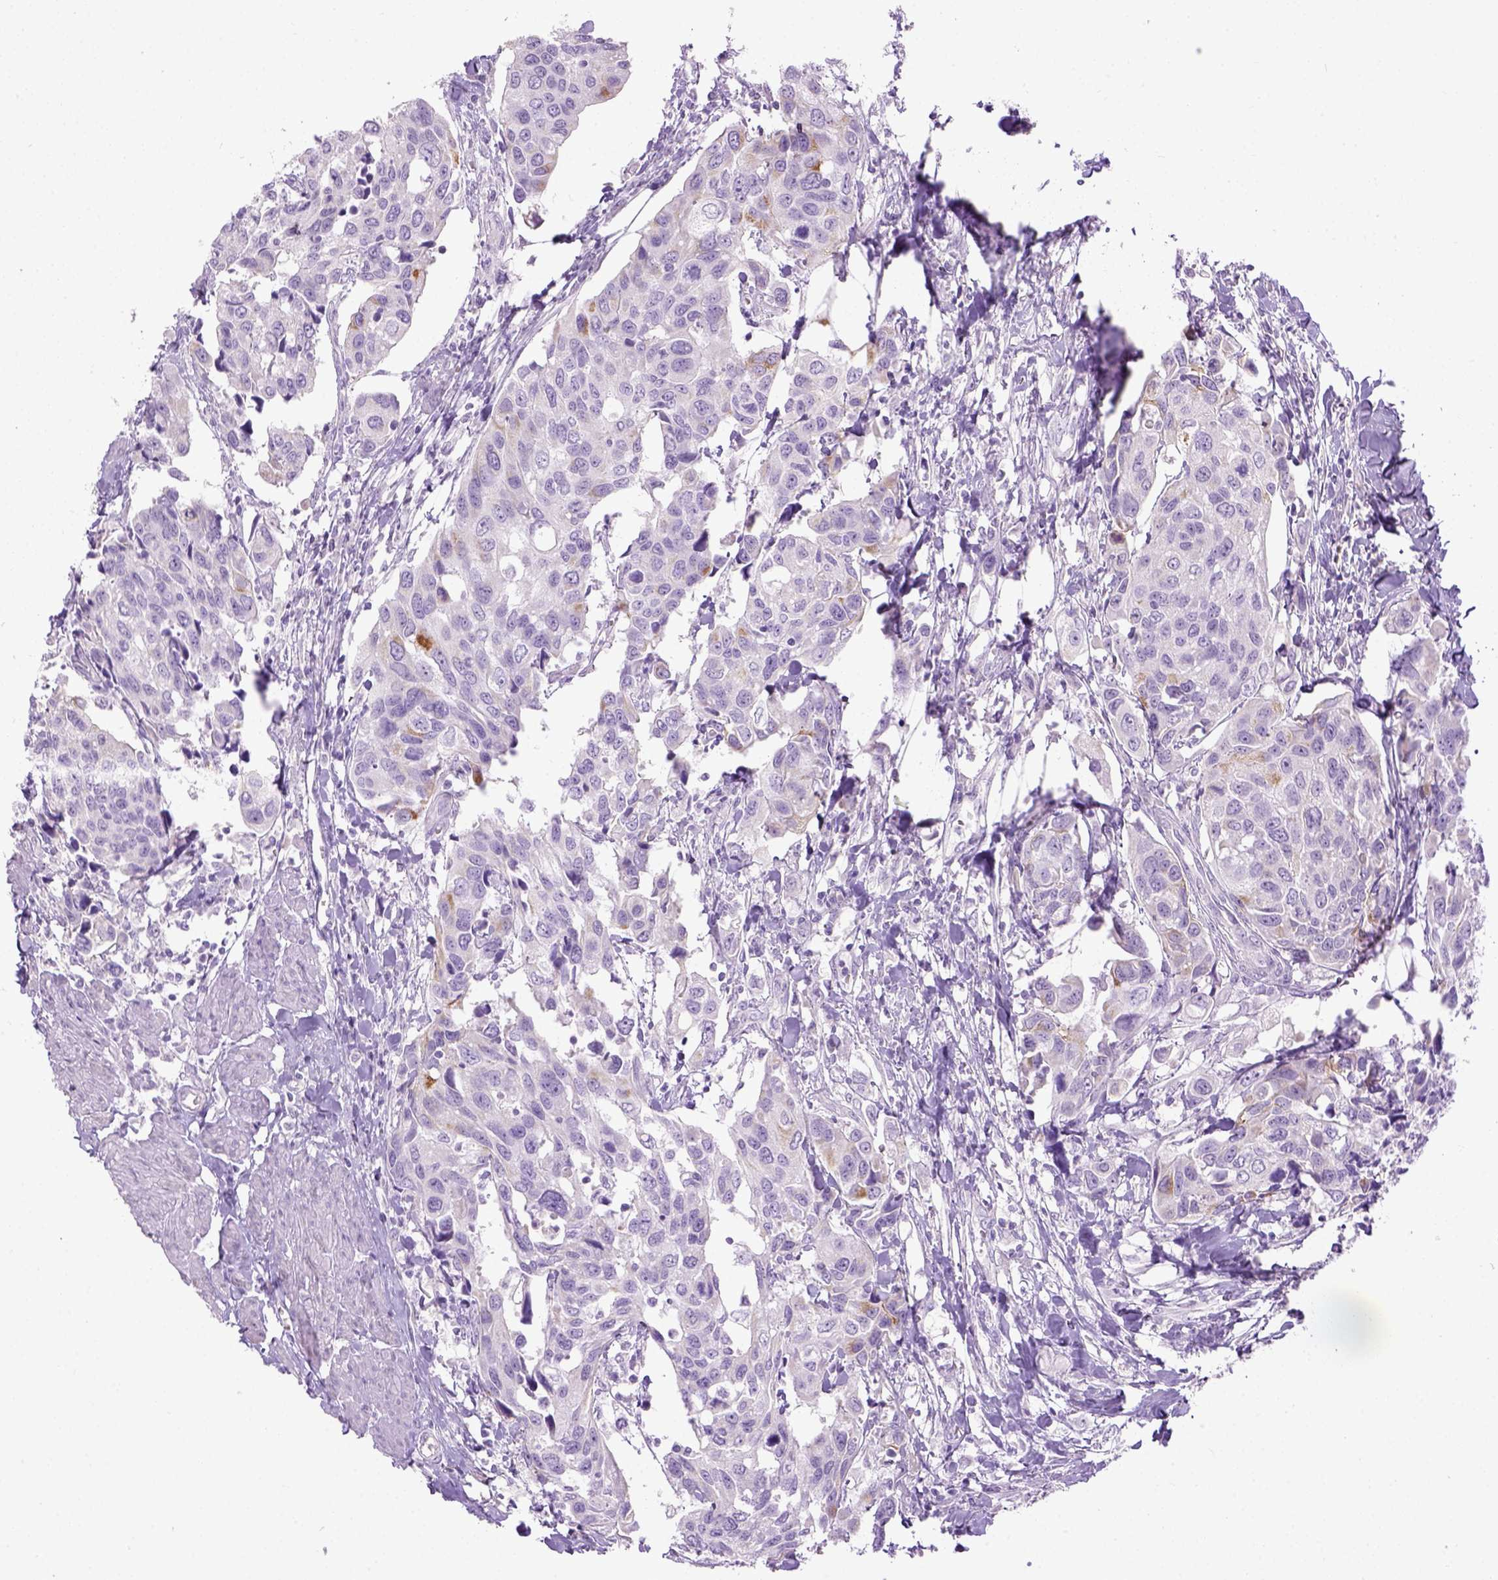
{"staining": {"intensity": "negative", "quantity": "none", "location": "none"}, "tissue": "urothelial cancer", "cell_type": "Tumor cells", "image_type": "cancer", "snomed": [{"axis": "morphology", "description": "Urothelial carcinoma, High grade"}, {"axis": "topography", "description": "Urinary bladder"}], "caption": "Protein analysis of high-grade urothelial carcinoma exhibits no significant expression in tumor cells. (DAB (3,3'-diaminobenzidine) immunohistochemistry (IHC), high magnification).", "gene": "CYP24A1", "patient": {"sex": "male", "age": 60}}